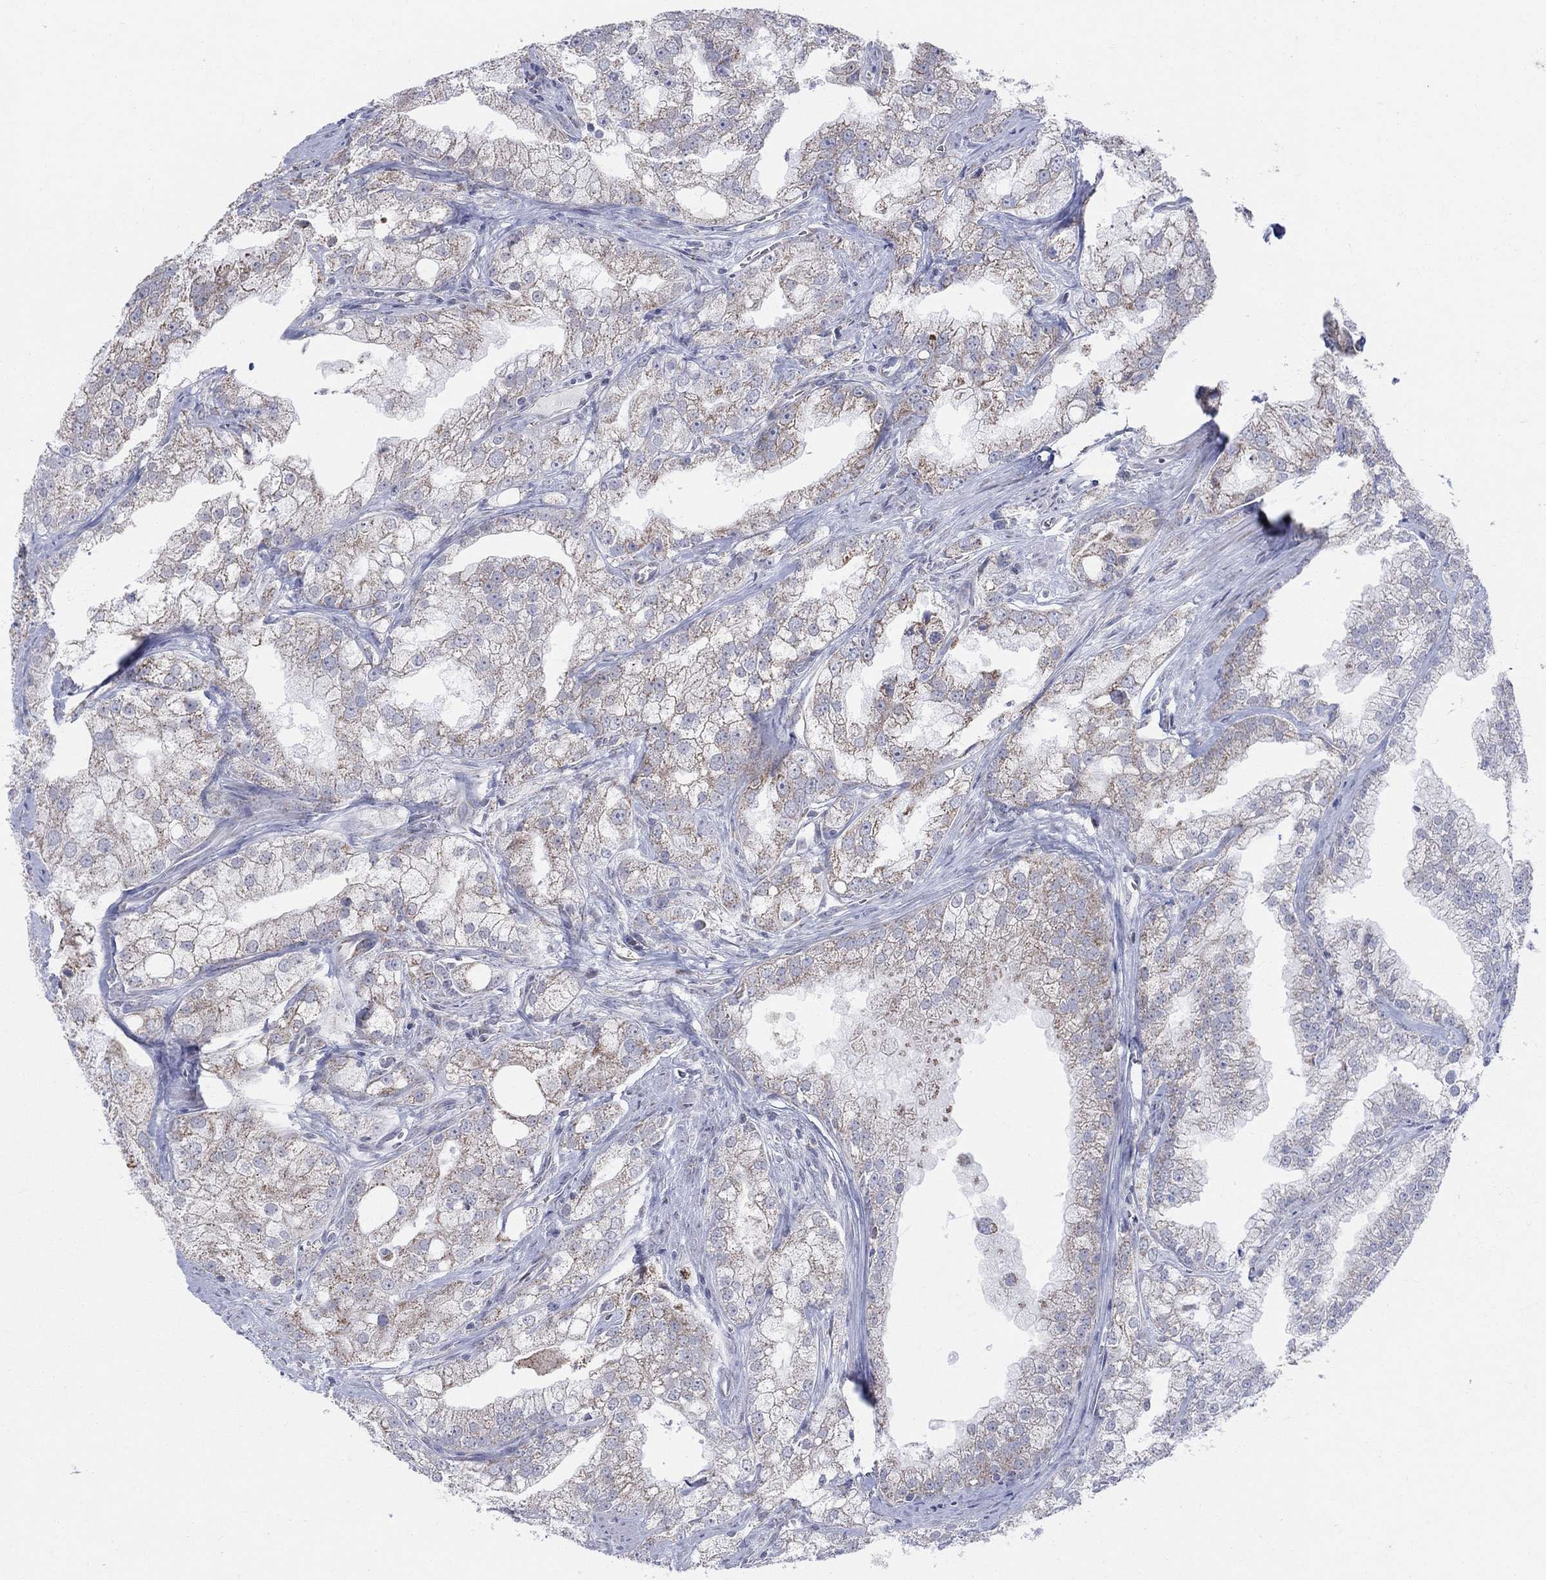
{"staining": {"intensity": "moderate", "quantity": "25%-75%", "location": "cytoplasmic/membranous"}, "tissue": "prostate cancer", "cell_type": "Tumor cells", "image_type": "cancer", "snomed": [{"axis": "morphology", "description": "Adenocarcinoma, NOS"}, {"axis": "topography", "description": "Prostate"}], "caption": "Tumor cells display moderate cytoplasmic/membranous staining in about 25%-75% of cells in prostate cancer.", "gene": "KISS1R", "patient": {"sex": "male", "age": 70}}